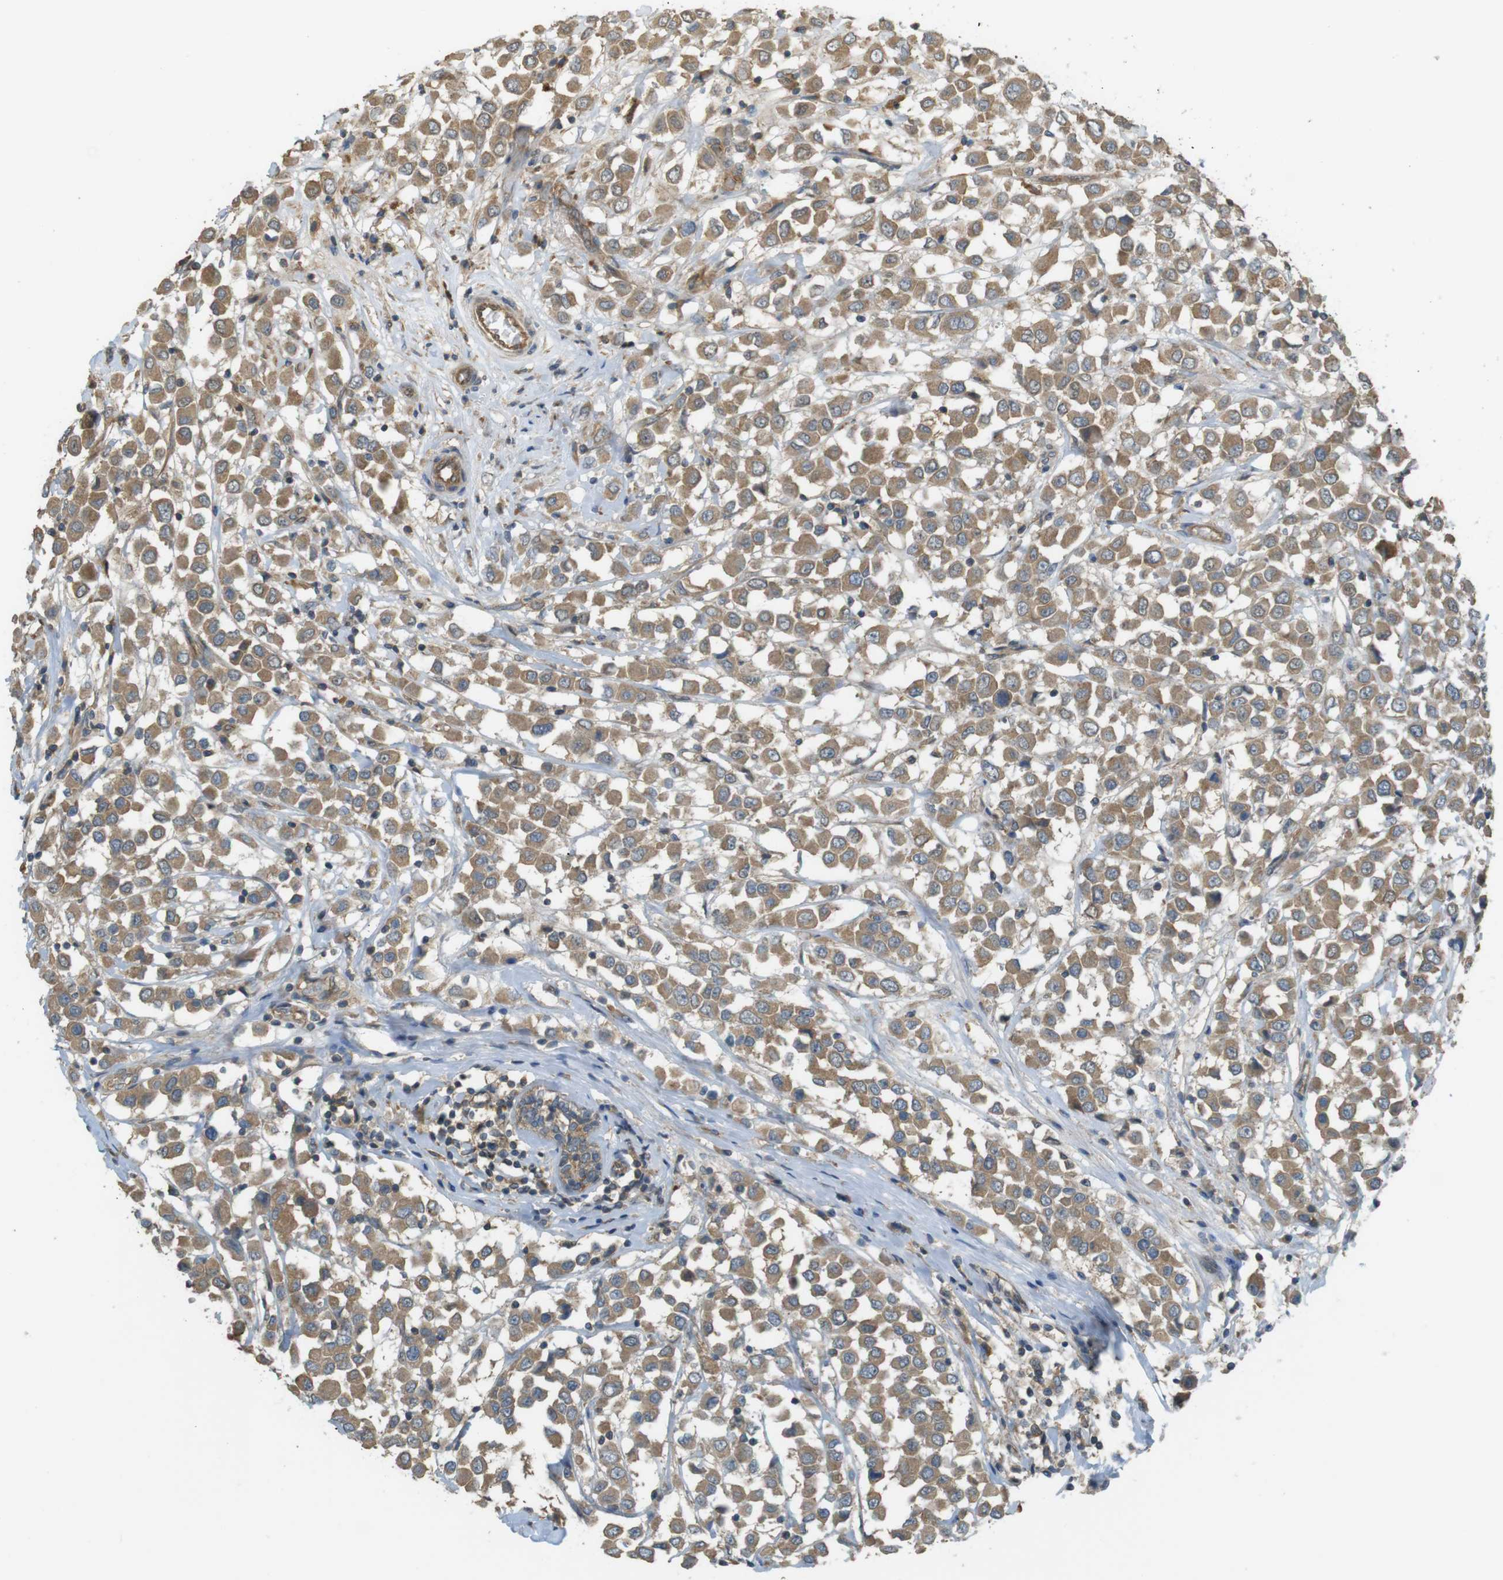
{"staining": {"intensity": "moderate", "quantity": ">75%", "location": "cytoplasmic/membranous"}, "tissue": "breast cancer", "cell_type": "Tumor cells", "image_type": "cancer", "snomed": [{"axis": "morphology", "description": "Duct carcinoma"}, {"axis": "topography", "description": "Breast"}], "caption": "Immunohistochemical staining of infiltrating ductal carcinoma (breast) exhibits medium levels of moderate cytoplasmic/membranous expression in about >75% of tumor cells.", "gene": "ZDHHC20", "patient": {"sex": "female", "age": 61}}